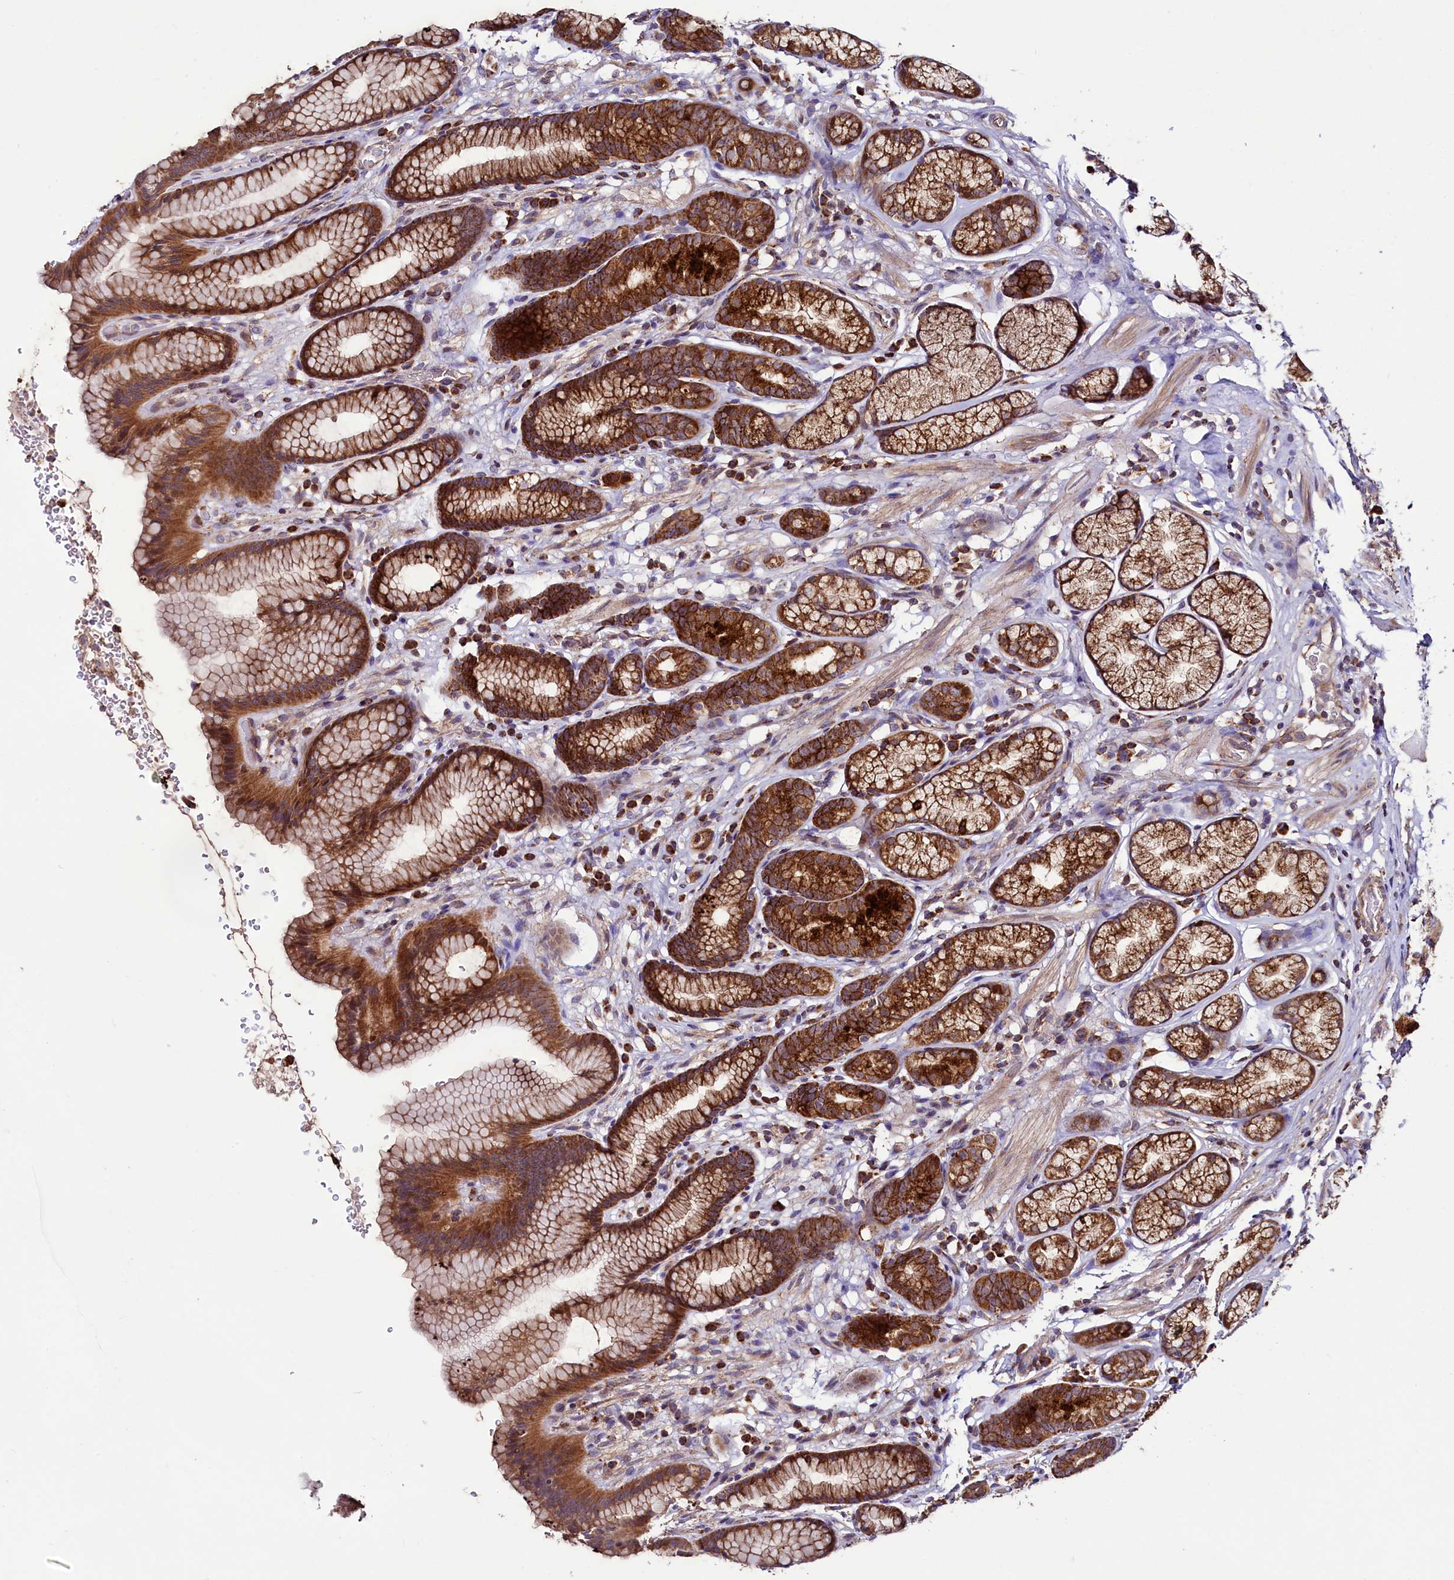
{"staining": {"intensity": "strong", "quantity": ">75%", "location": "cytoplasmic/membranous"}, "tissue": "stomach", "cell_type": "Glandular cells", "image_type": "normal", "snomed": [{"axis": "morphology", "description": "Normal tissue, NOS"}, {"axis": "topography", "description": "Stomach"}], "caption": "DAB immunohistochemical staining of normal human stomach exhibits strong cytoplasmic/membranous protein expression in approximately >75% of glandular cells.", "gene": "STARD5", "patient": {"sex": "male", "age": 42}}